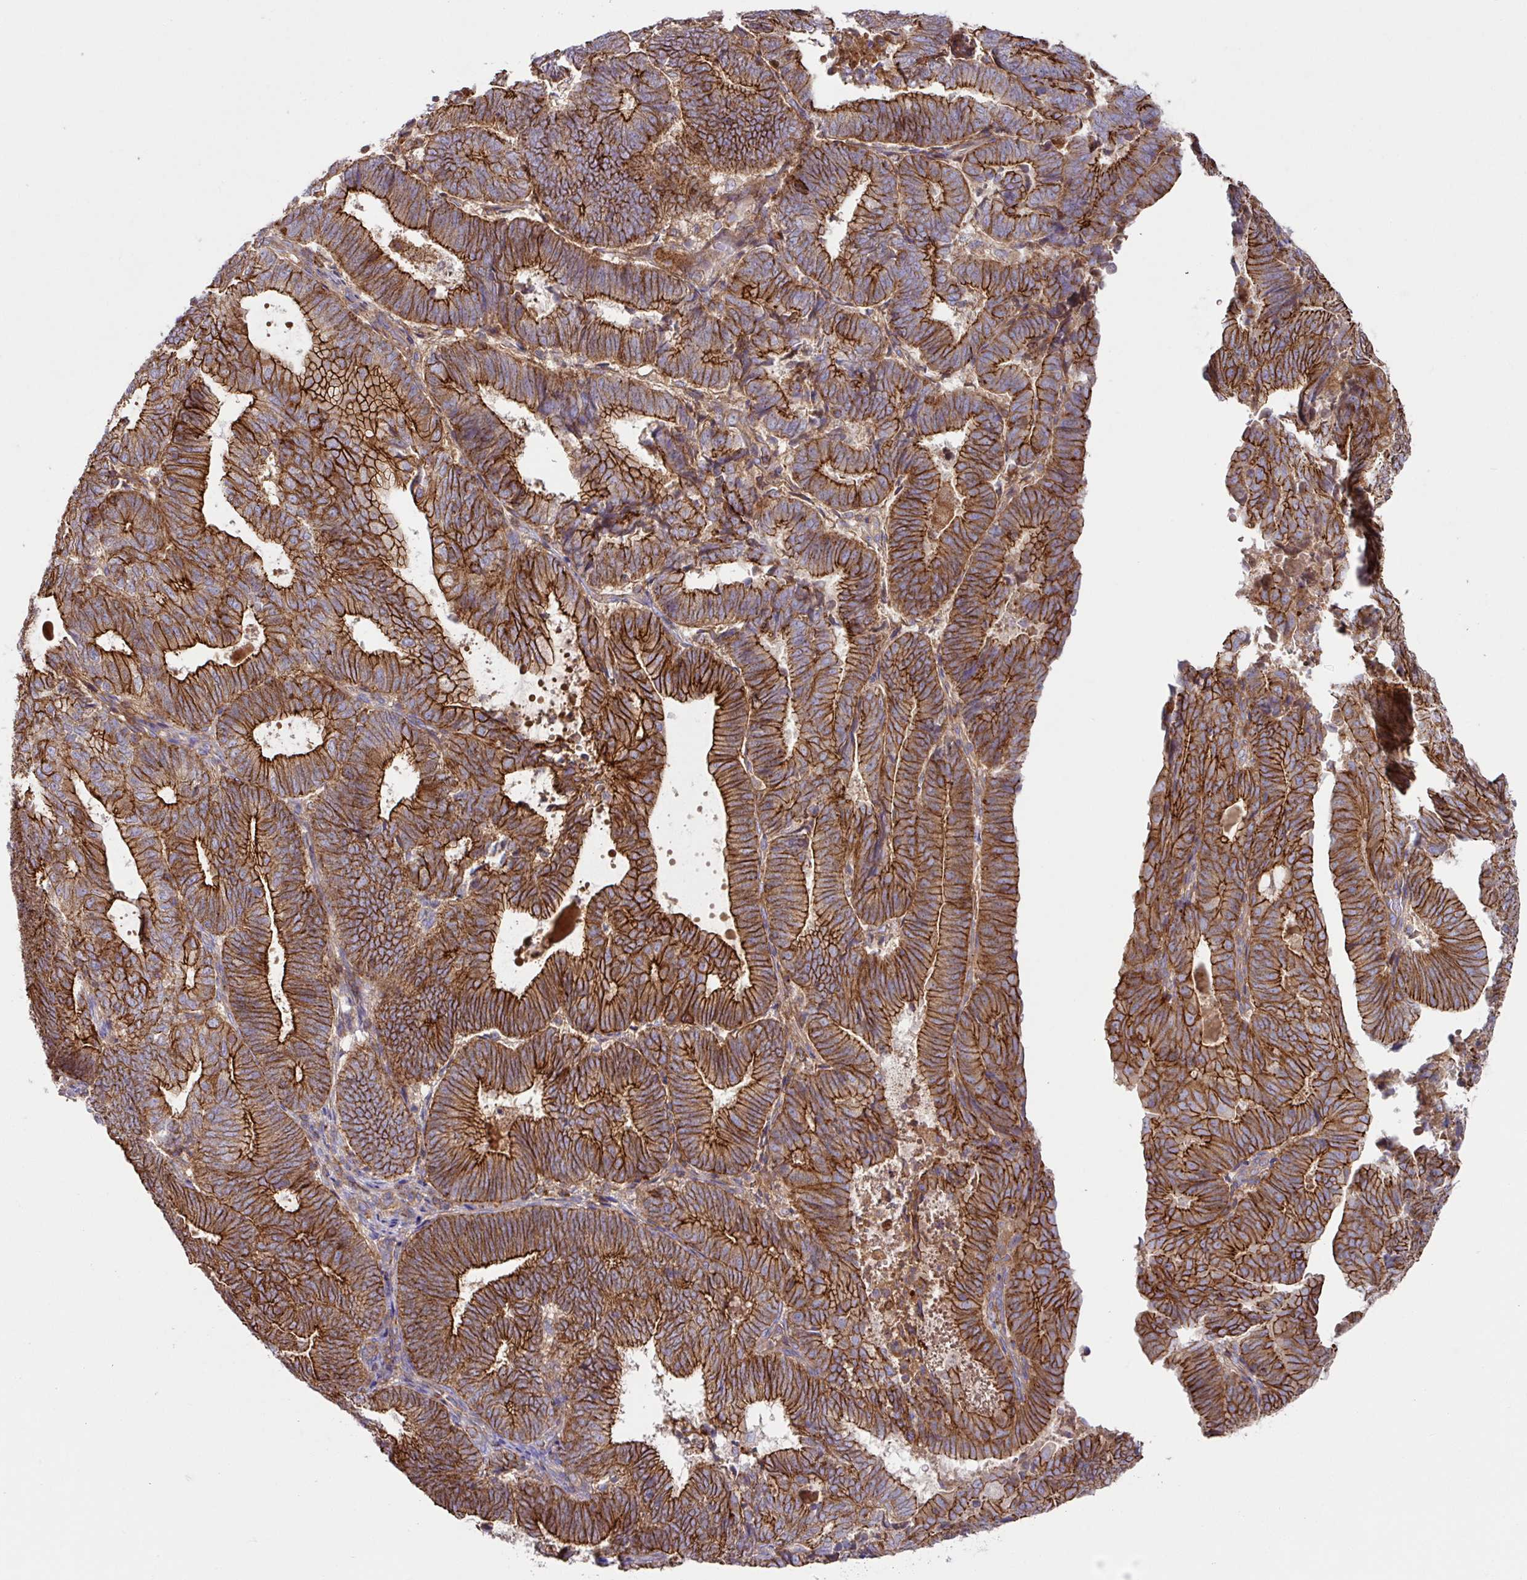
{"staining": {"intensity": "strong", "quantity": ">75%", "location": "cytoplasmic/membranous"}, "tissue": "endometrial cancer", "cell_type": "Tumor cells", "image_type": "cancer", "snomed": [{"axis": "morphology", "description": "Adenocarcinoma, NOS"}, {"axis": "topography", "description": "Endometrium"}], "caption": "DAB immunohistochemical staining of human endometrial cancer (adenocarcinoma) shows strong cytoplasmic/membranous protein positivity in approximately >75% of tumor cells.", "gene": "RIC1", "patient": {"sex": "female", "age": 70}}